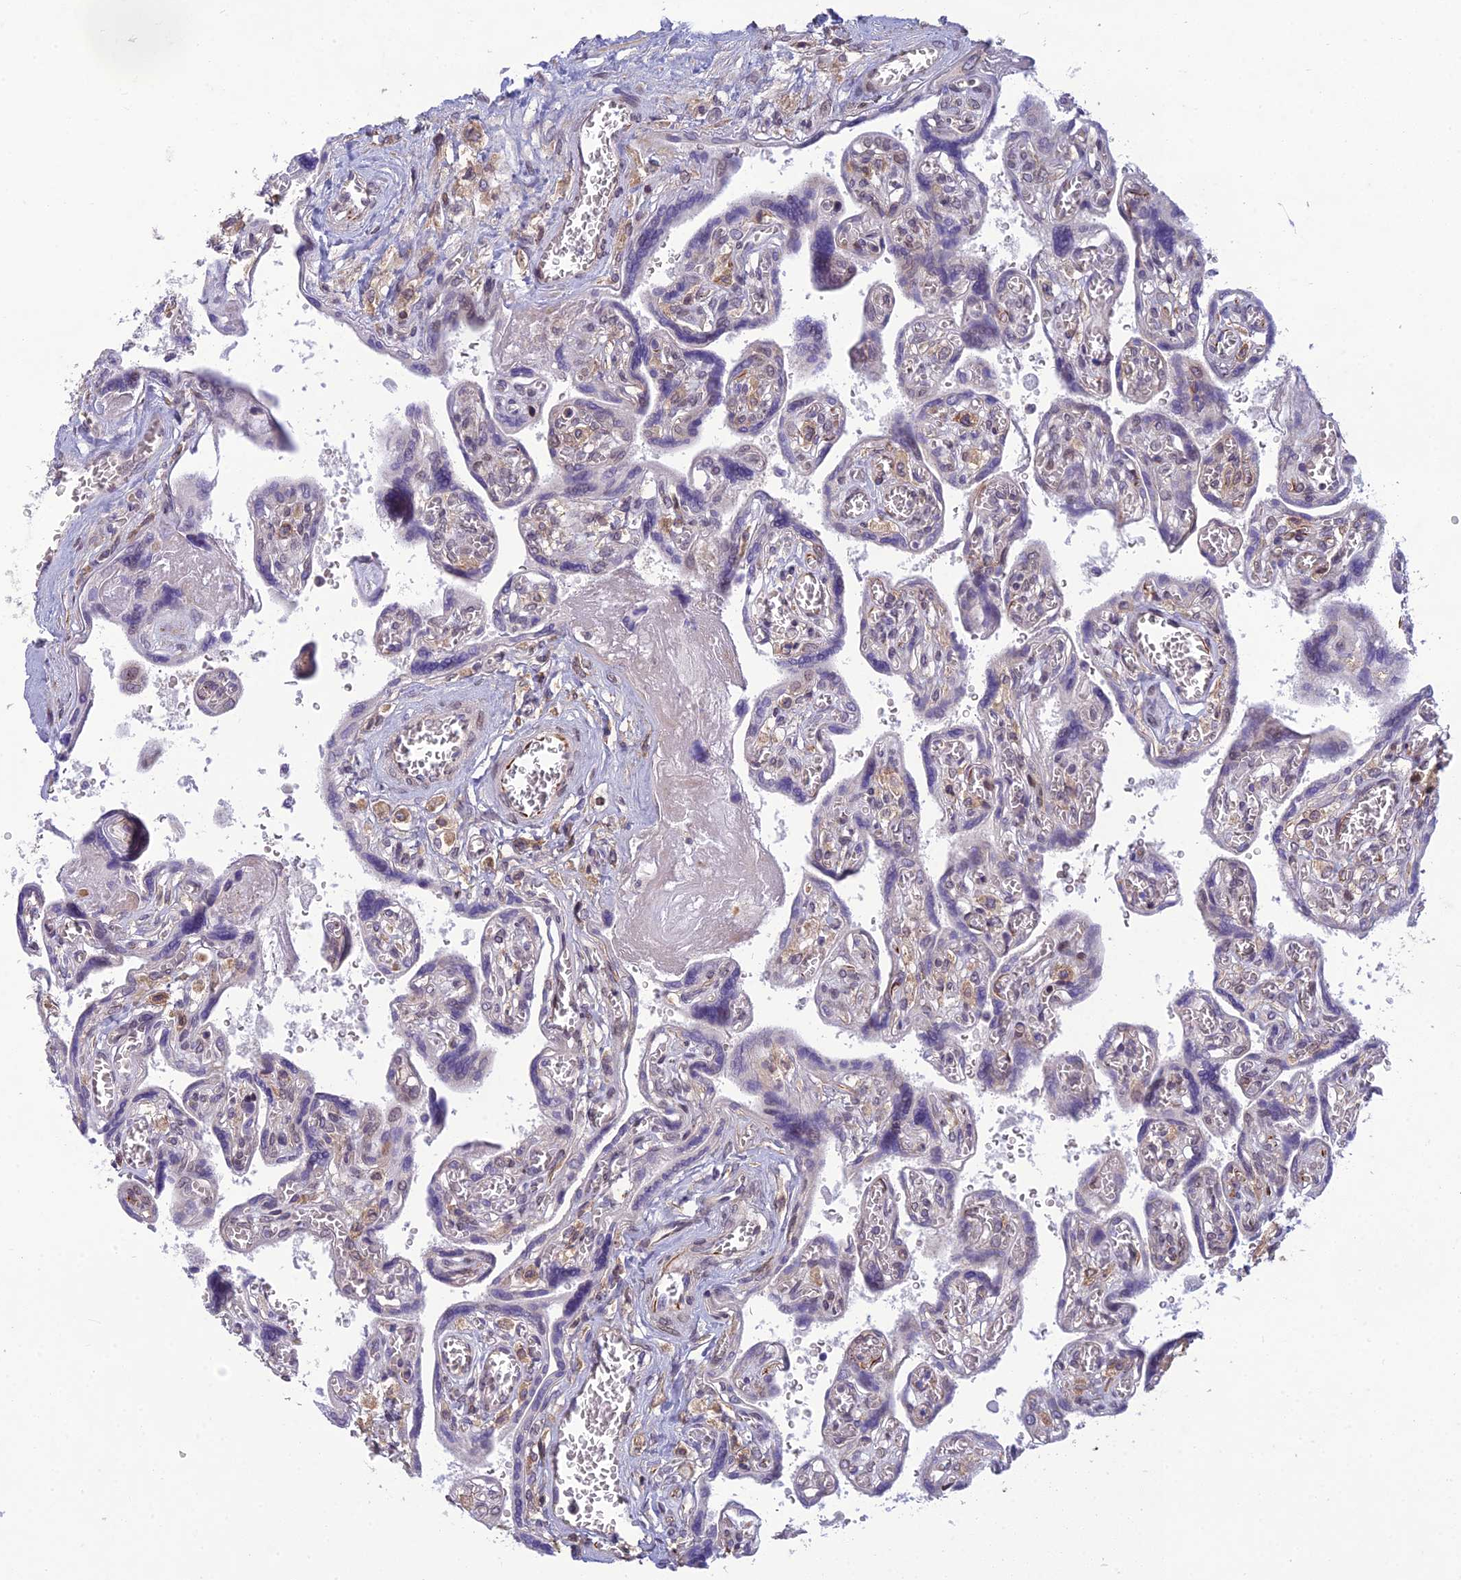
{"staining": {"intensity": "weak", "quantity": "<25%", "location": "cytoplasmic/membranous,nuclear"}, "tissue": "placenta", "cell_type": "Trophoblastic cells", "image_type": "normal", "snomed": [{"axis": "morphology", "description": "Normal tissue, NOS"}, {"axis": "topography", "description": "Placenta"}], "caption": "Immunohistochemistry (IHC) image of unremarkable placenta: human placenta stained with DAB (3,3'-diaminobenzidine) reveals no significant protein staining in trophoblastic cells. (DAB immunohistochemistry (IHC) visualized using brightfield microscopy, high magnification).", "gene": "DTX2", "patient": {"sex": "female", "age": 39}}